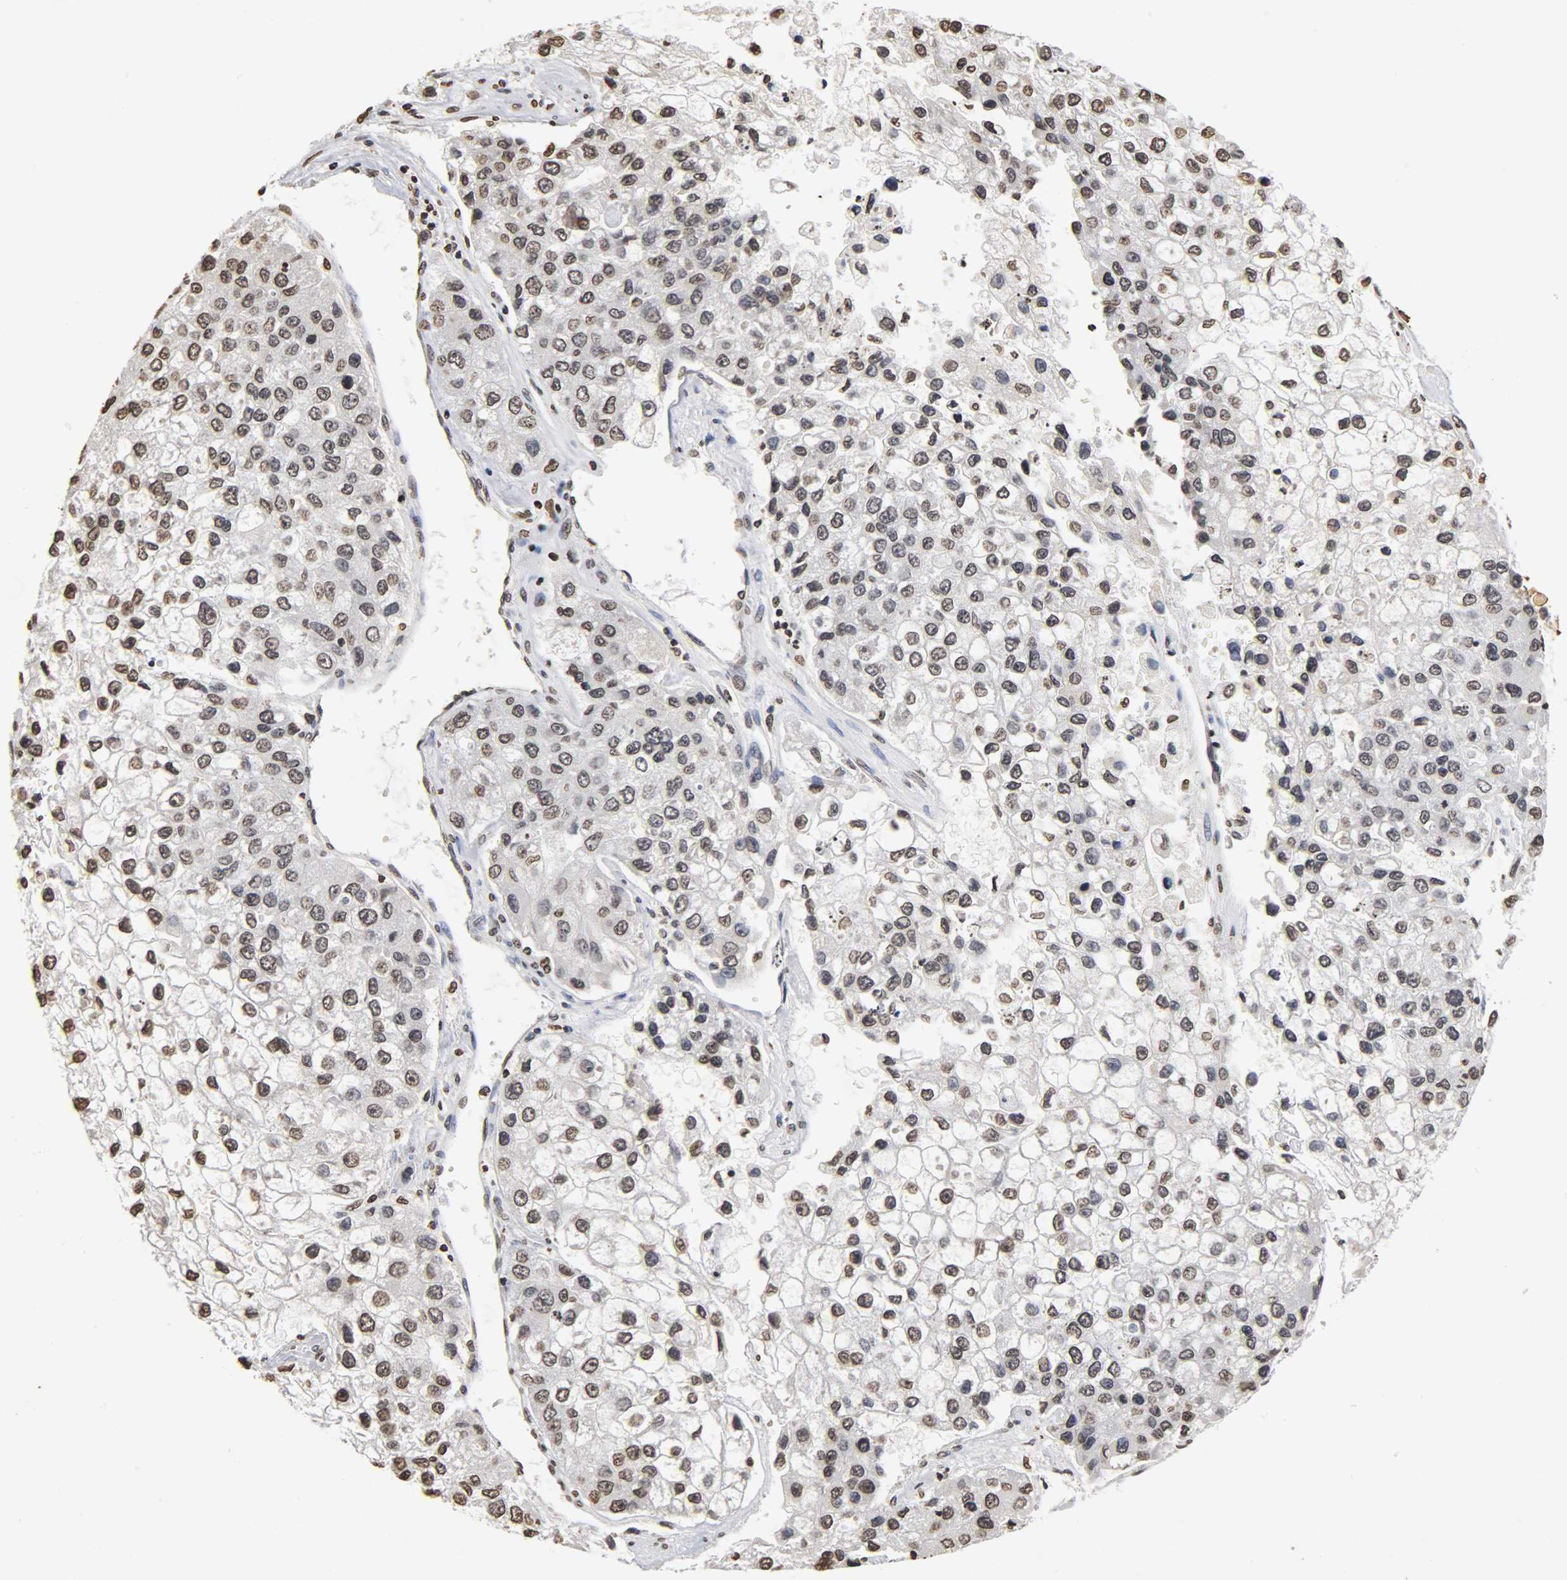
{"staining": {"intensity": "weak", "quantity": "<25%", "location": "nuclear"}, "tissue": "liver cancer", "cell_type": "Tumor cells", "image_type": "cancer", "snomed": [{"axis": "morphology", "description": "Carcinoma, Hepatocellular, NOS"}, {"axis": "topography", "description": "Liver"}], "caption": "The IHC micrograph has no significant staining in tumor cells of liver hepatocellular carcinoma tissue.", "gene": "ERCC2", "patient": {"sex": "female", "age": 66}}